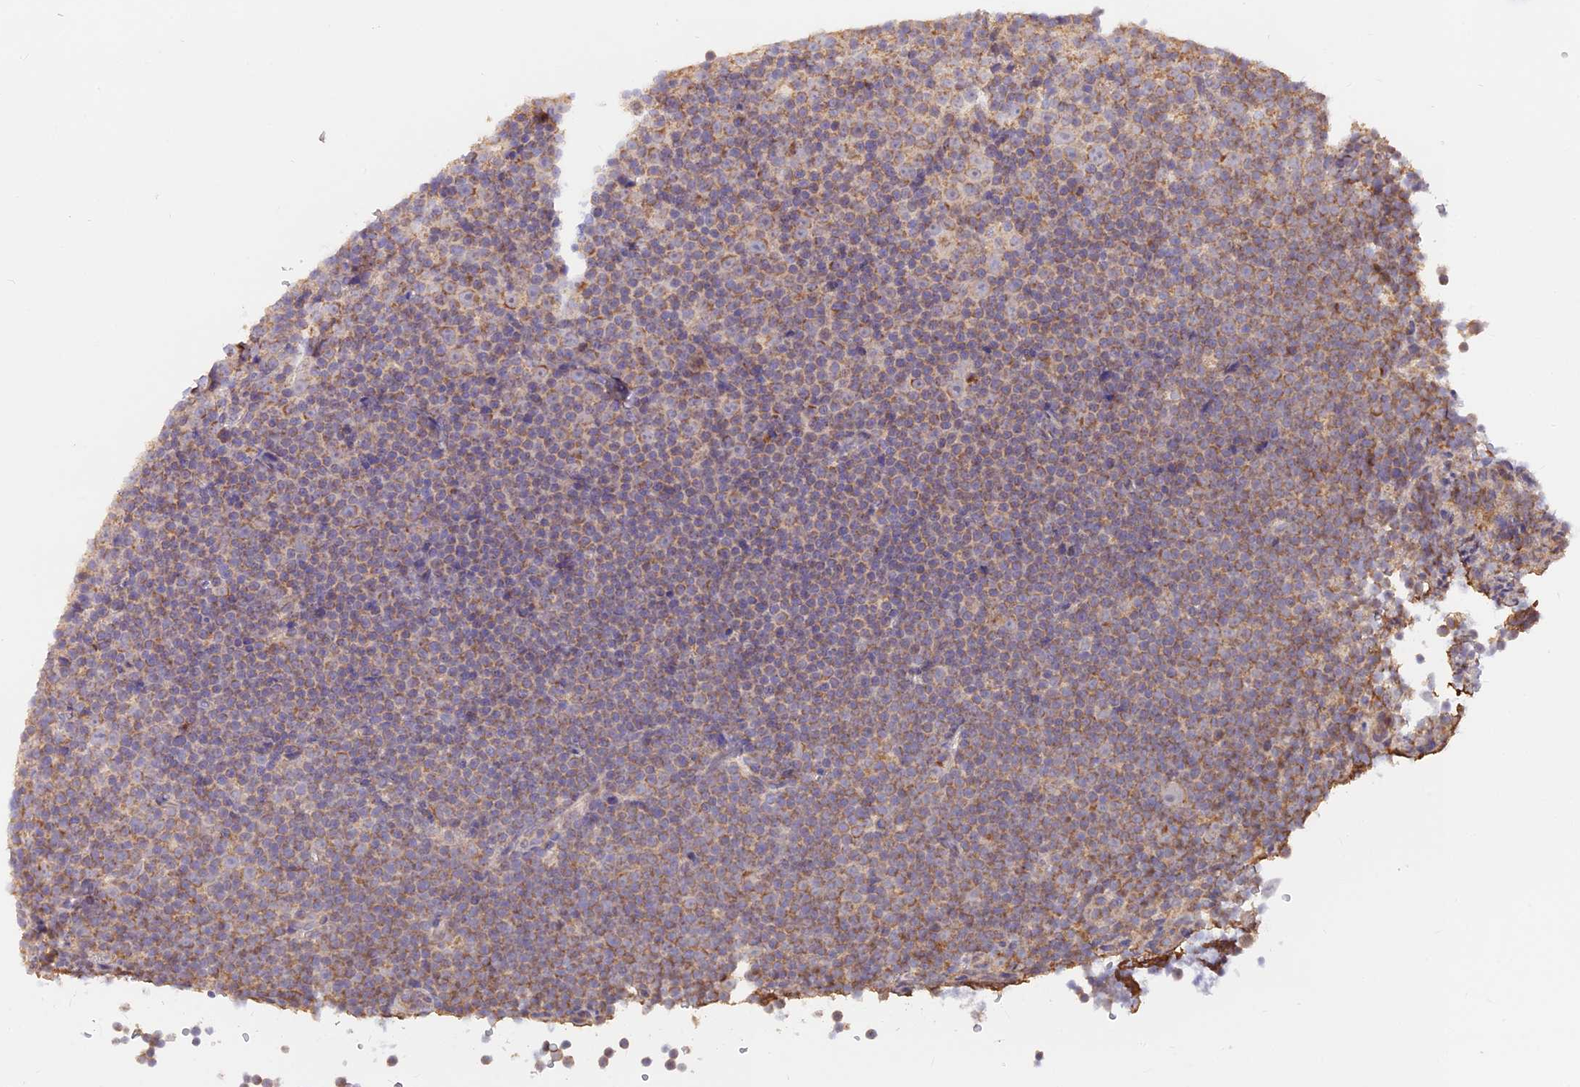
{"staining": {"intensity": "moderate", "quantity": "25%-75%", "location": "cytoplasmic/membranous"}, "tissue": "lymphoma", "cell_type": "Tumor cells", "image_type": "cancer", "snomed": [{"axis": "morphology", "description": "Malignant lymphoma, non-Hodgkin's type, Low grade"}, {"axis": "topography", "description": "Lymph node"}], "caption": "Protein staining exhibits moderate cytoplasmic/membranous expression in approximately 25%-75% of tumor cells in malignant lymphoma, non-Hodgkin's type (low-grade).", "gene": "IFT22", "patient": {"sex": "female", "age": 67}}